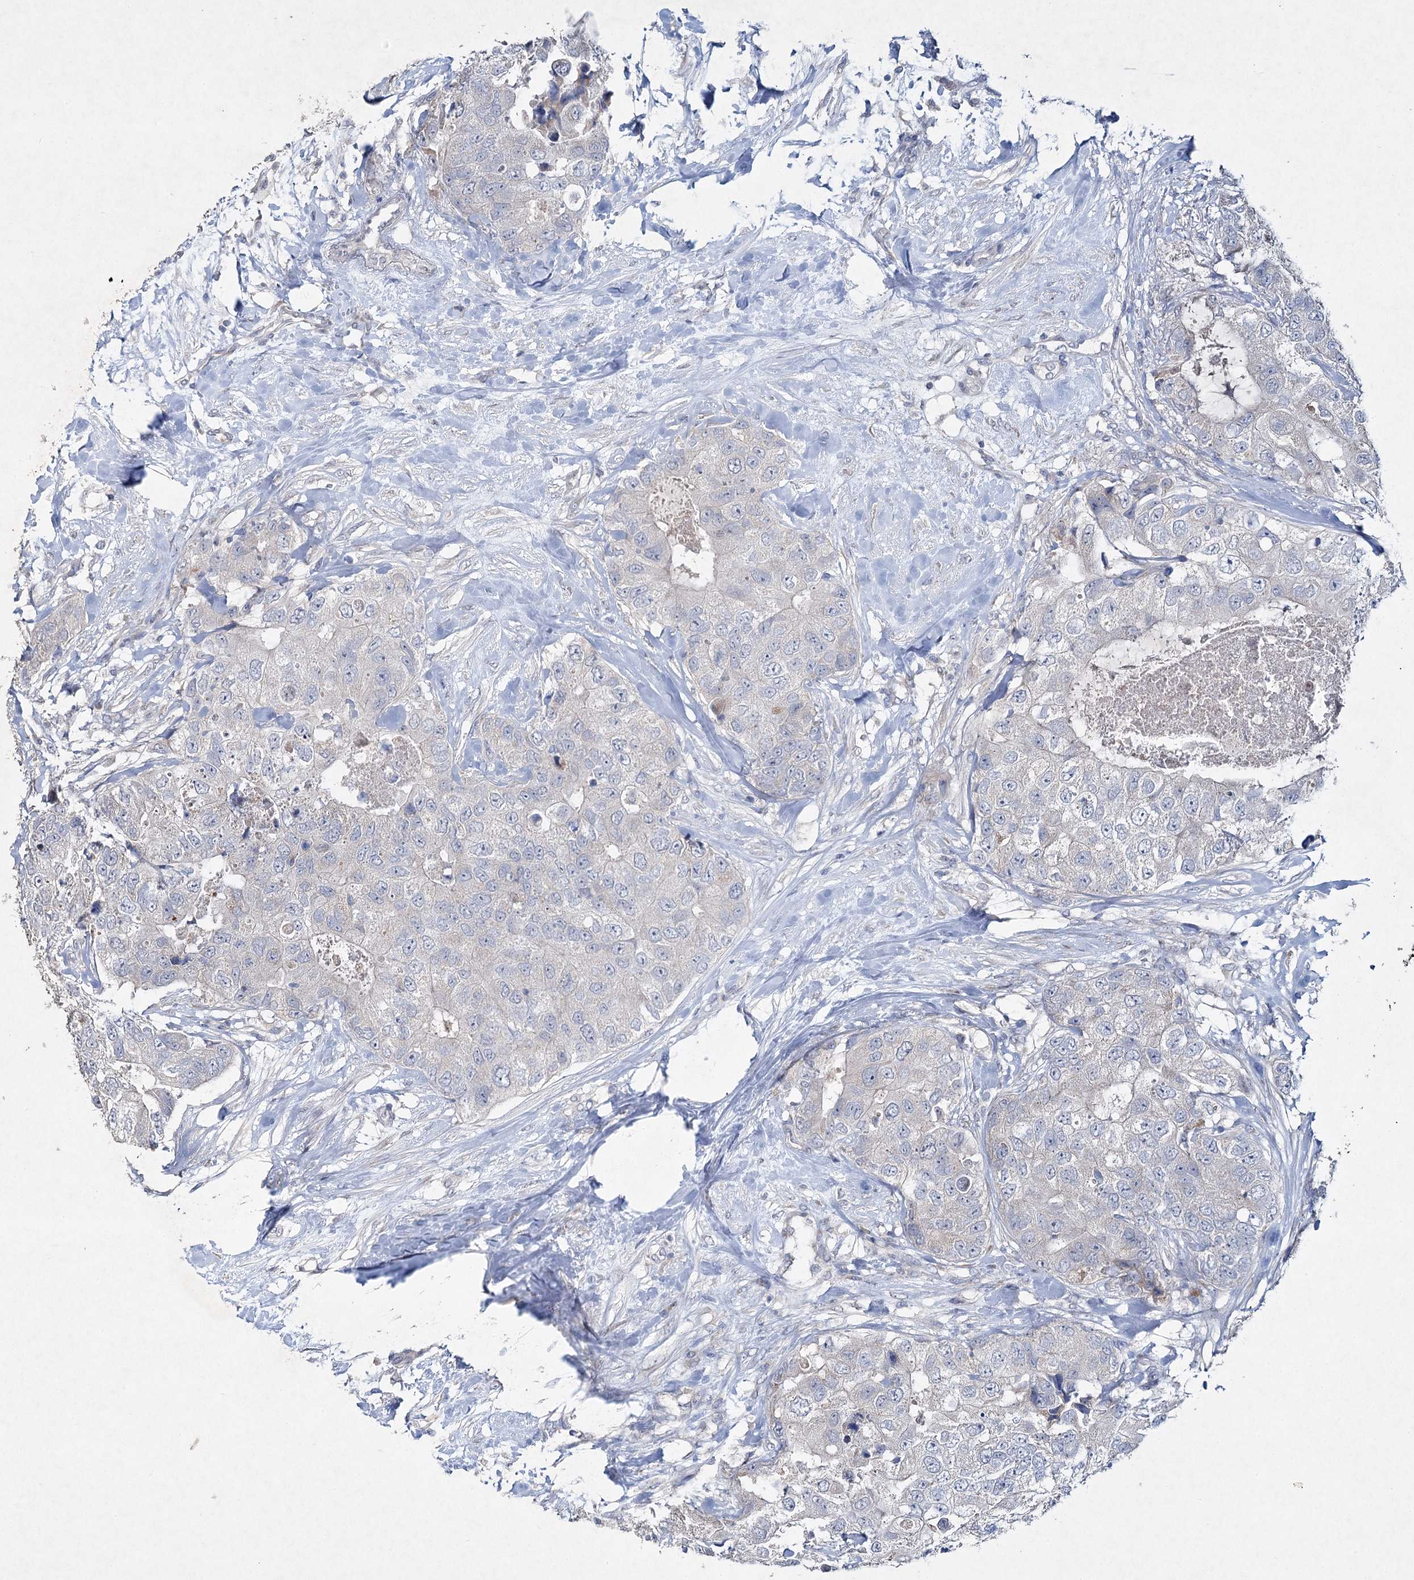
{"staining": {"intensity": "negative", "quantity": "none", "location": "none"}, "tissue": "breast cancer", "cell_type": "Tumor cells", "image_type": "cancer", "snomed": [{"axis": "morphology", "description": "Duct carcinoma"}, {"axis": "topography", "description": "Breast"}], "caption": "Immunohistochemical staining of breast cancer (infiltrating ductal carcinoma) exhibits no significant positivity in tumor cells. Brightfield microscopy of IHC stained with DAB (3,3'-diaminobenzidine) (brown) and hematoxylin (blue), captured at high magnification.", "gene": "RFX6", "patient": {"sex": "female", "age": 62}}